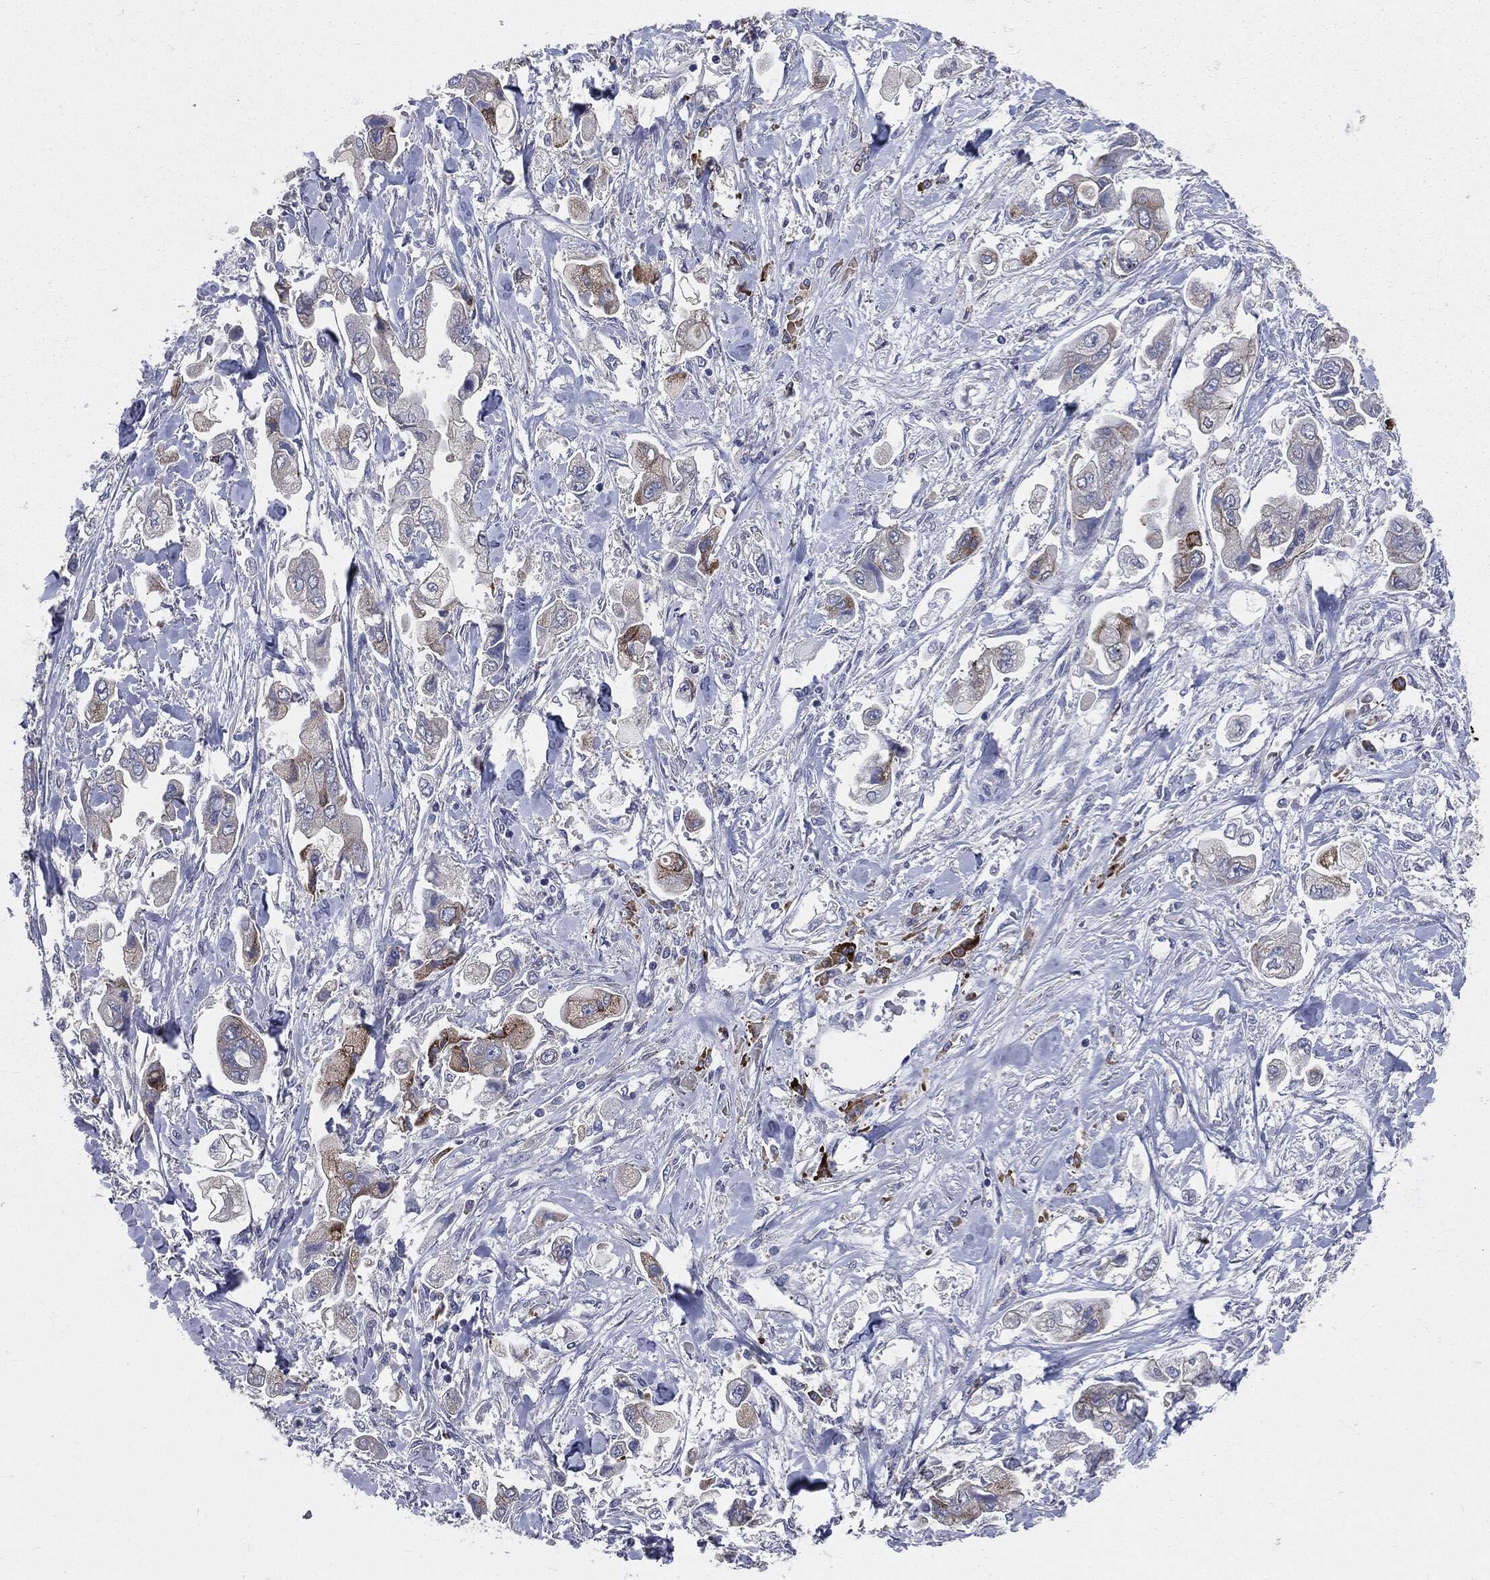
{"staining": {"intensity": "moderate", "quantity": "<25%", "location": "cytoplasmic/membranous"}, "tissue": "stomach cancer", "cell_type": "Tumor cells", "image_type": "cancer", "snomed": [{"axis": "morphology", "description": "Adenocarcinoma, NOS"}, {"axis": "topography", "description": "Stomach"}], "caption": "Moderate cytoplasmic/membranous positivity is seen in about <25% of tumor cells in stomach cancer. Ihc stains the protein of interest in brown and the nuclei are stained blue.", "gene": "PTGS2", "patient": {"sex": "male", "age": 62}}